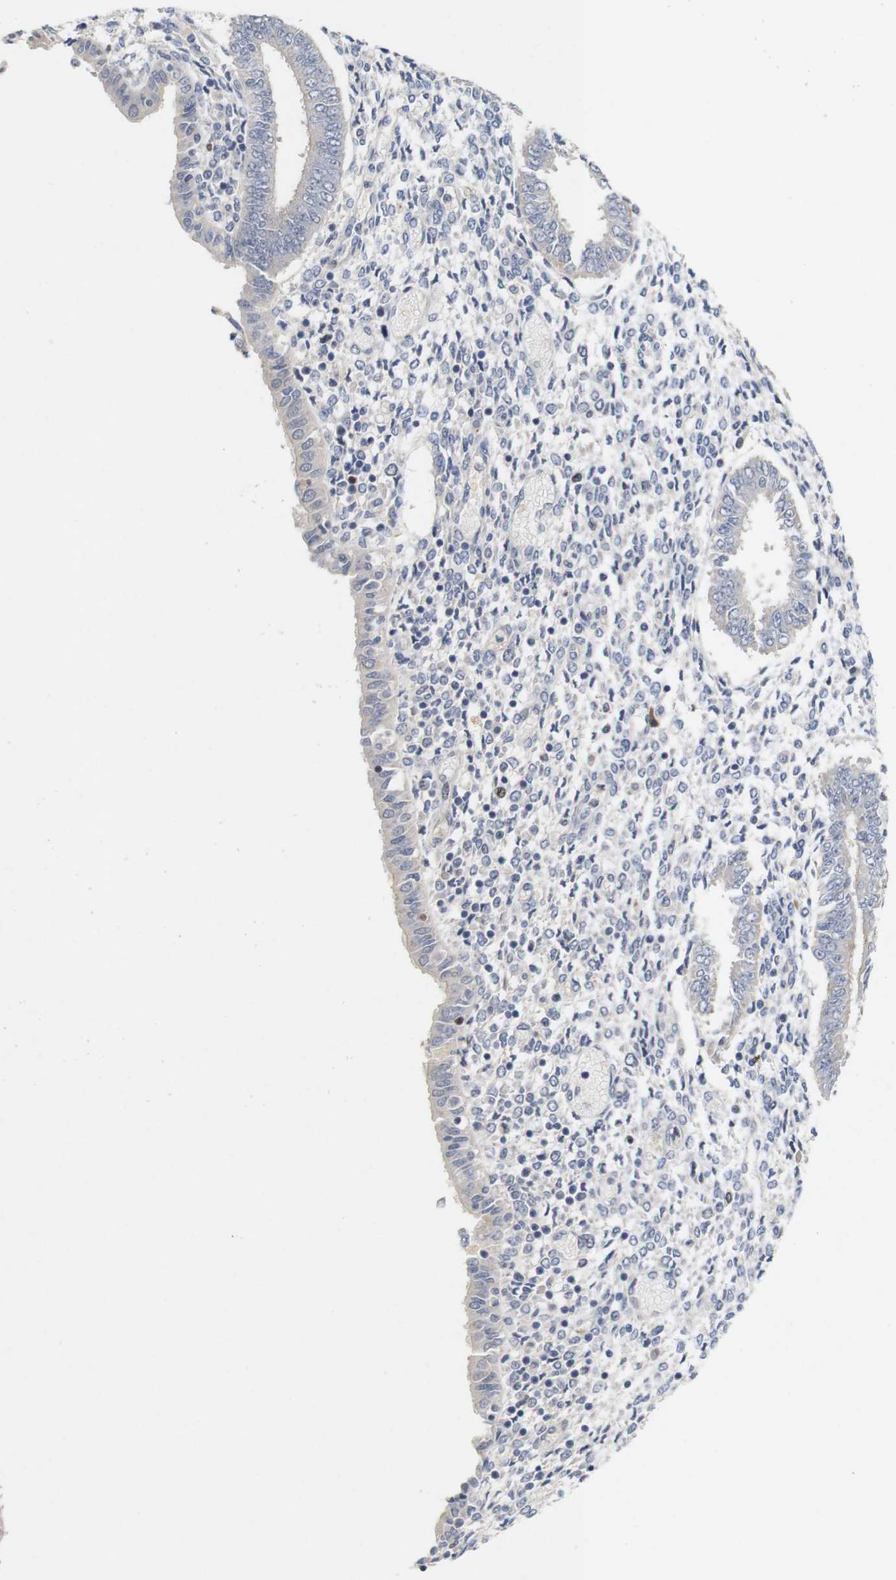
{"staining": {"intensity": "negative", "quantity": "none", "location": "none"}, "tissue": "endometrium", "cell_type": "Cells in endometrial stroma", "image_type": "normal", "snomed": [{"axis": "morphology", "description": "Normal tissue, NOS"}, {"axis": "topography", "description": "Endometrium"}], "caption": "Immunohistochemical staining of normal endometrium exhibits no significant staining in cells in endometrial stroma.", "gene": "CYB561", "patient": {"sex": "female", "age": 35}}